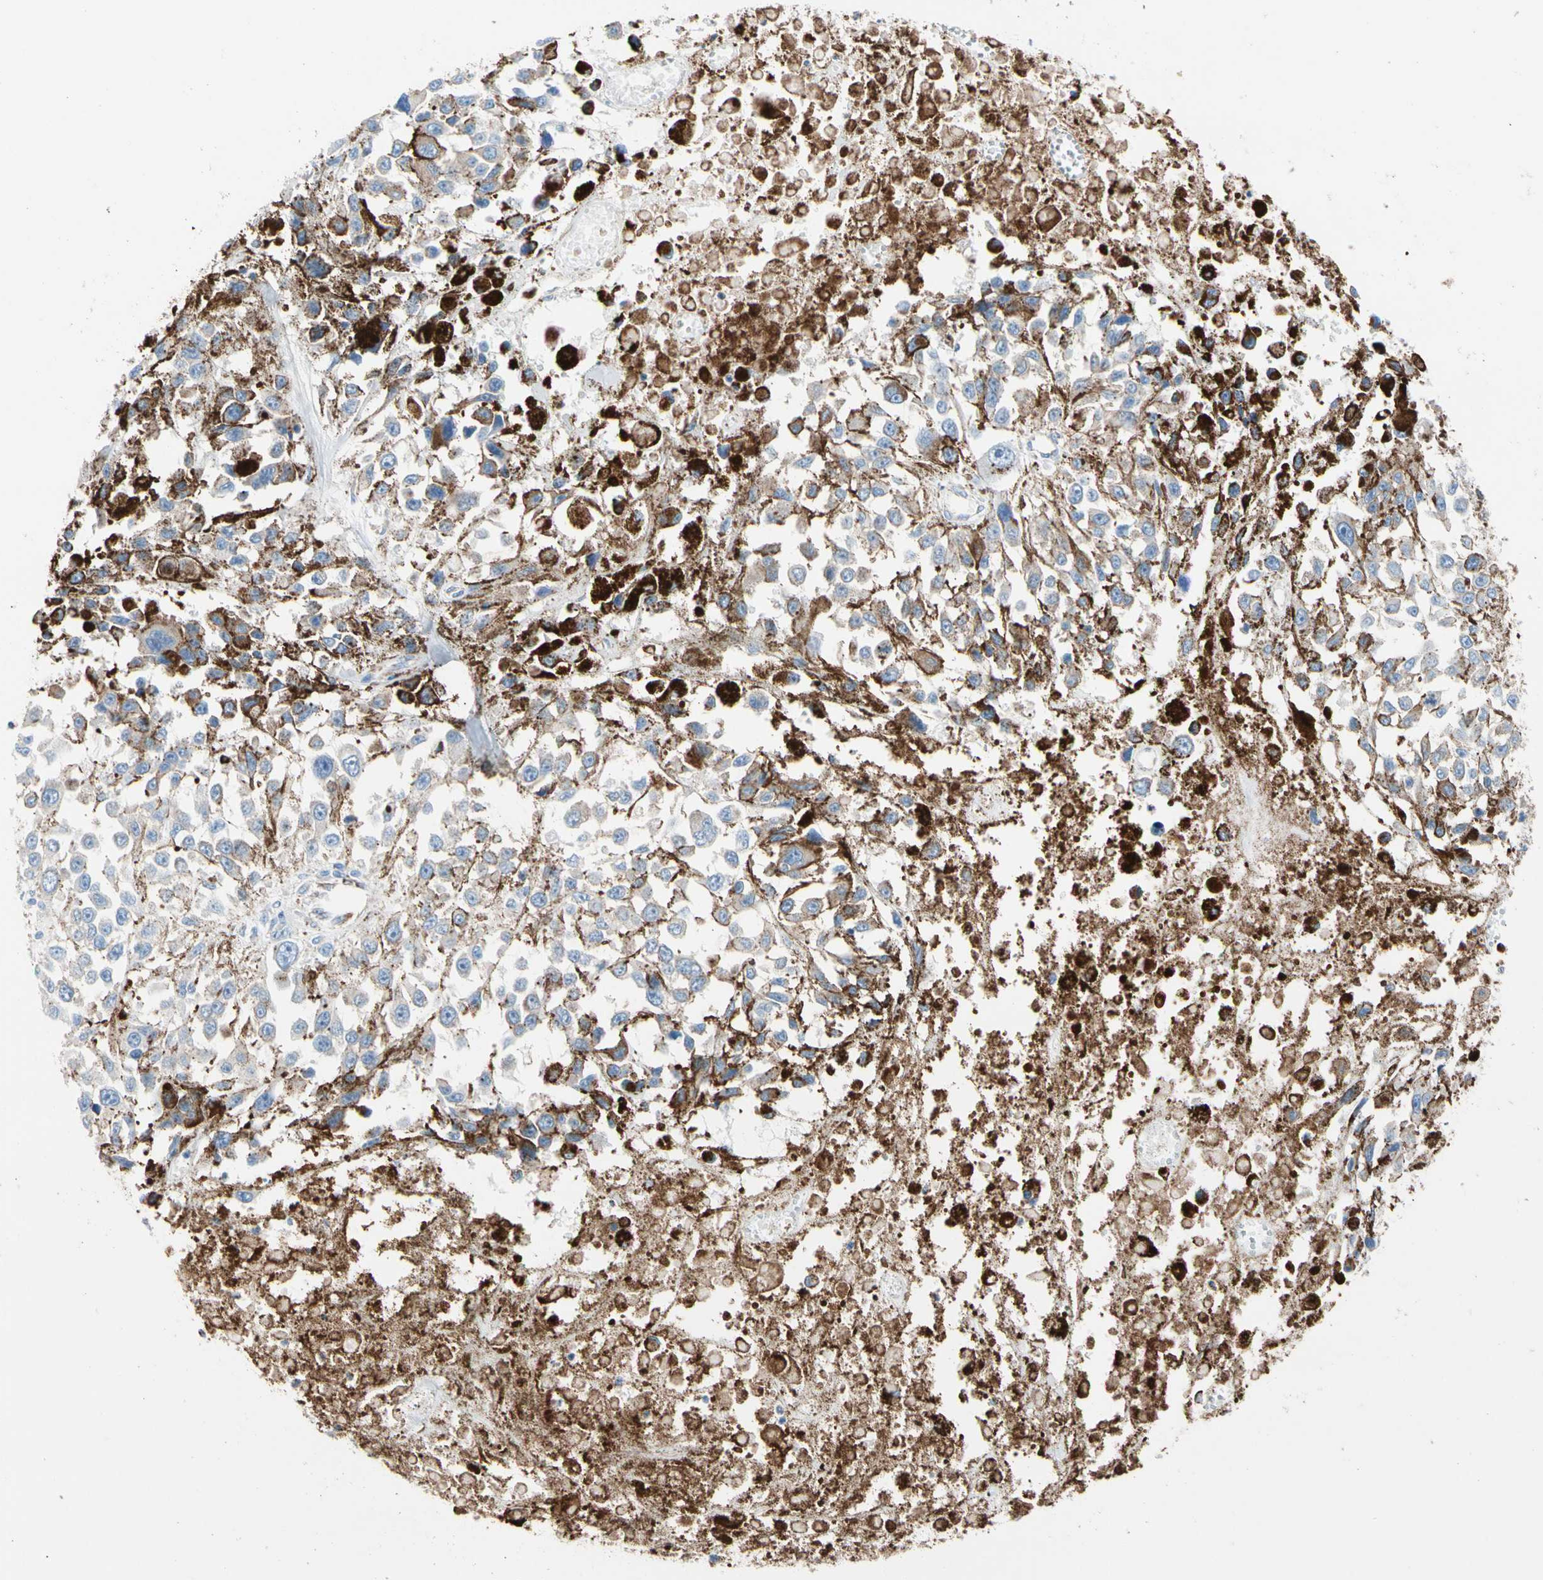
{"staining": {"intensity": "negative", "quantity": "none", "location": "none"}, "tissue": "melanoma", "cell_type": "Tumor cells", "image_type": "cancer", "snomed": [{"axis": "morphology", "description": "Malignant melanoma, Metastatic site"}, {"axis": "topography", "description": "Lymph node"}], "caption": "Protein analysis of malignant melanoma (metastatic site) shows no significant expression in tumor cells. (Immunohistochemistry (ihc), brightfield microscopy, high magnification).", "gene": "HK1", "patient": {"sex": "male", "age": 59}}